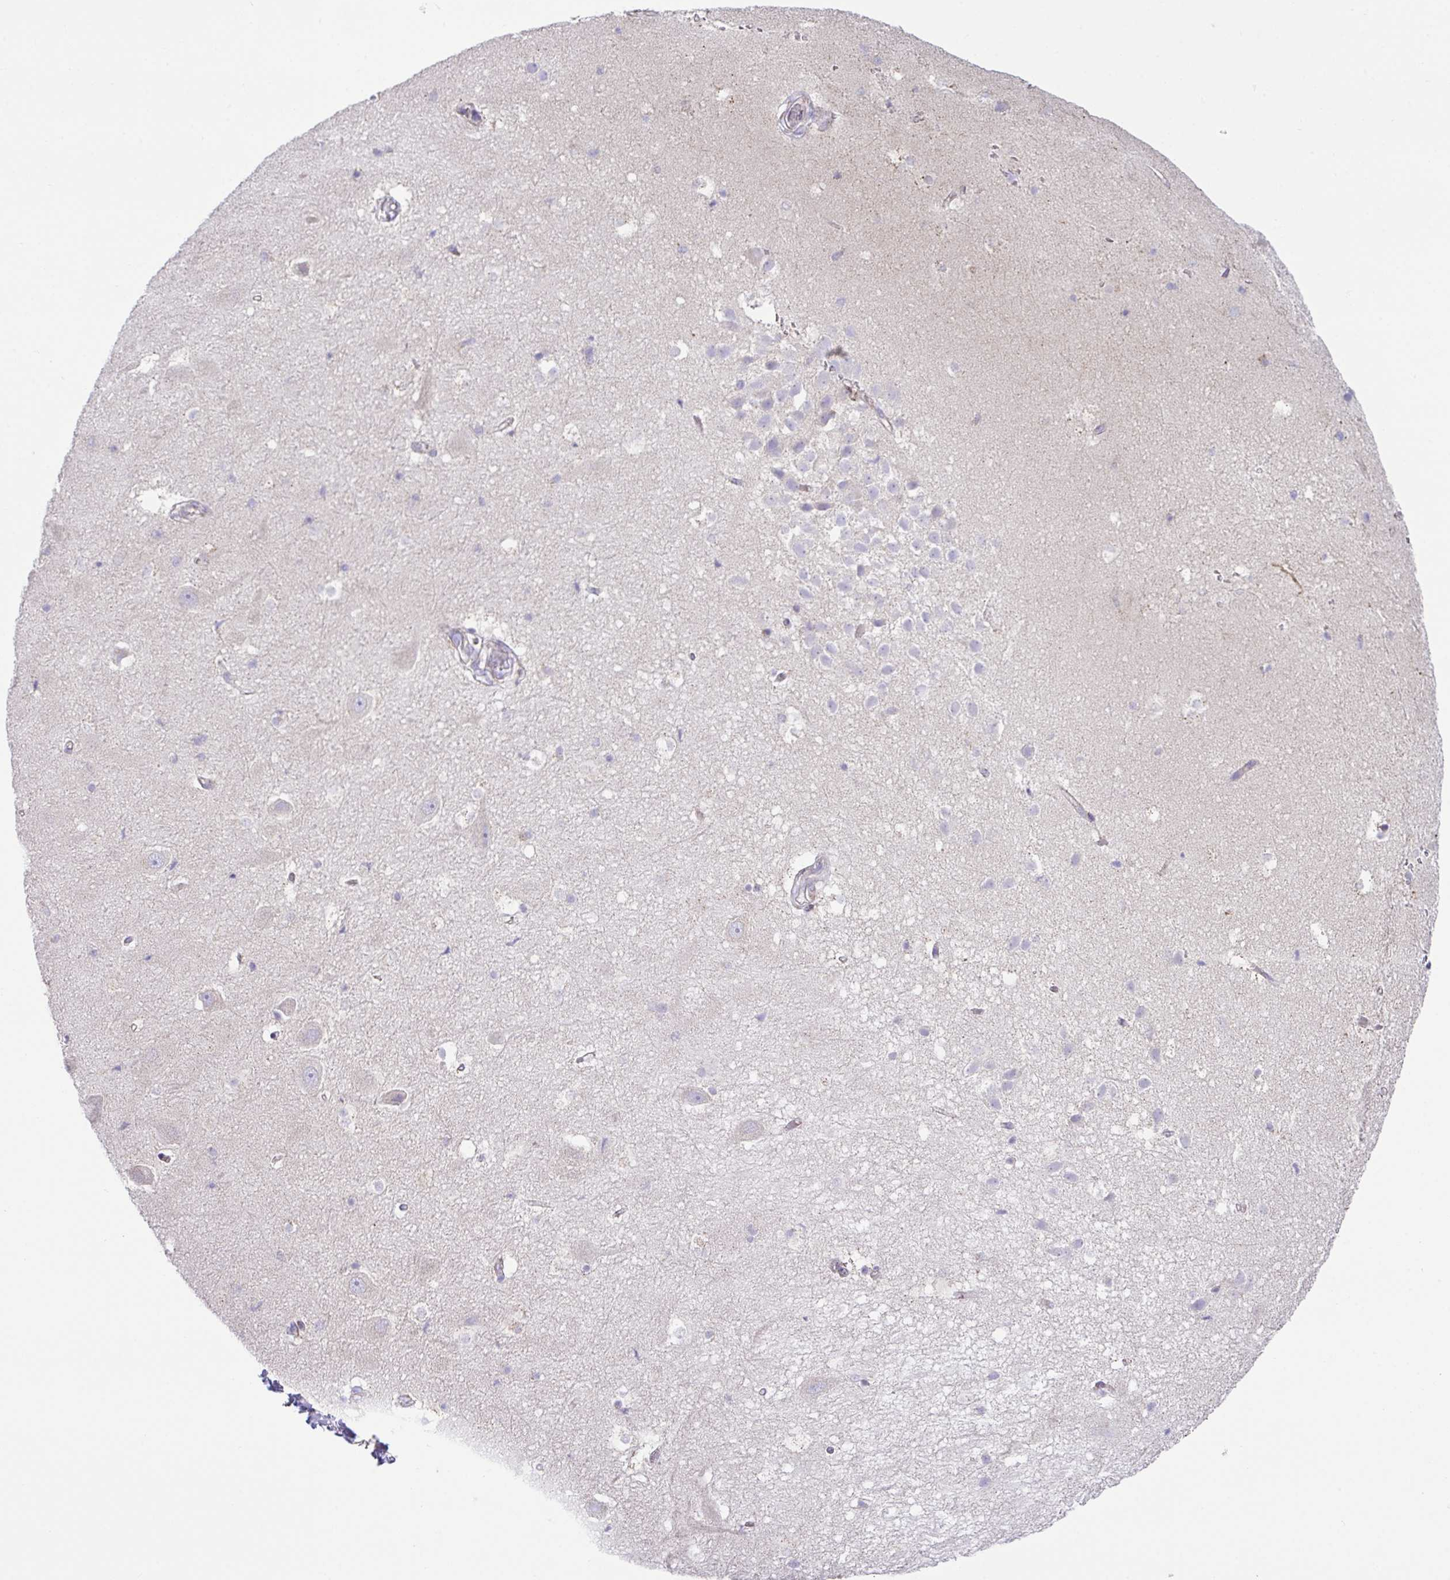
{"staining": {"intensity": "negative", "quantity": "none", "location": "none"}, "tissue": "hippocampus", "cell_type": "Glial cells", "image_type": "normal", "snomed": [{"axis": "morphology", "description": "Normal tissue, NOS"}, {"axis": "topography", "description": "Hippocampus"}], "caption": "Glial cells show no significant protein staining in benign hippocampus. (DAB immunohistochemistry (IHC) visualized using brightfield microscopy, high magnification).", "gene": "PCMTD2", "patient": {"sex": "male", "age": 26}}